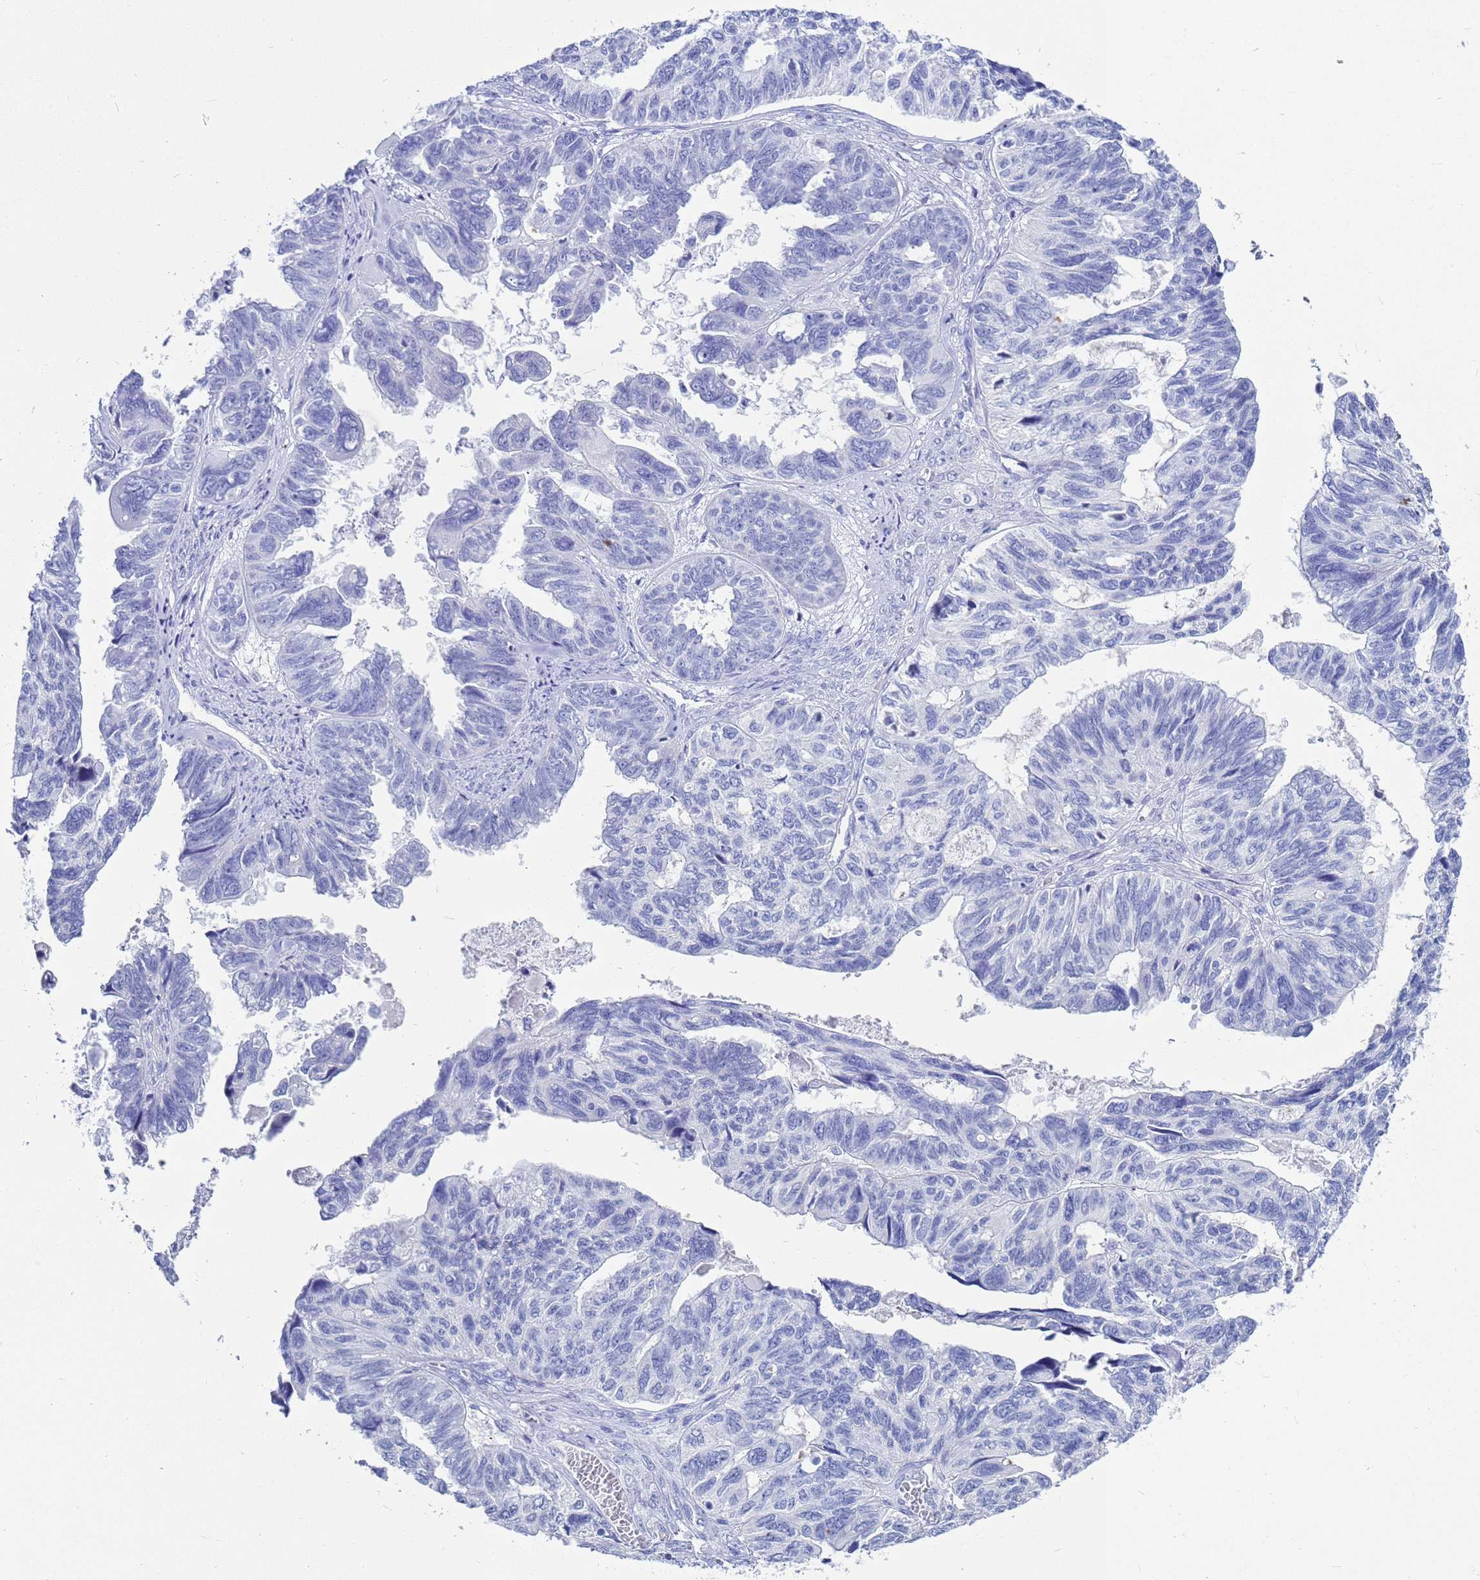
{"staining": {"intensity": "negative", "quantity": "none", "location": "none"}, "tissue": "ovarian cancer", "cell_type": "Tumor cells", "image_type": "cancer", "snomed": [{"axis": "morphology", "description": "Cystadenocarcinoma, serous, NOS"}, {"axis": "topography", "description": "Ovary"}], "caption": "IHC image of ovarian serous cystadenocarcinoma stained for a protein (brown), which reveals no staining in tumor cells. (DAB (3,3'-diaminobenzidine) IHC visualized using brightfield microscopy, high magnification).", "gene": "CKB", "patient": {"sex": "female", "age": 79}}